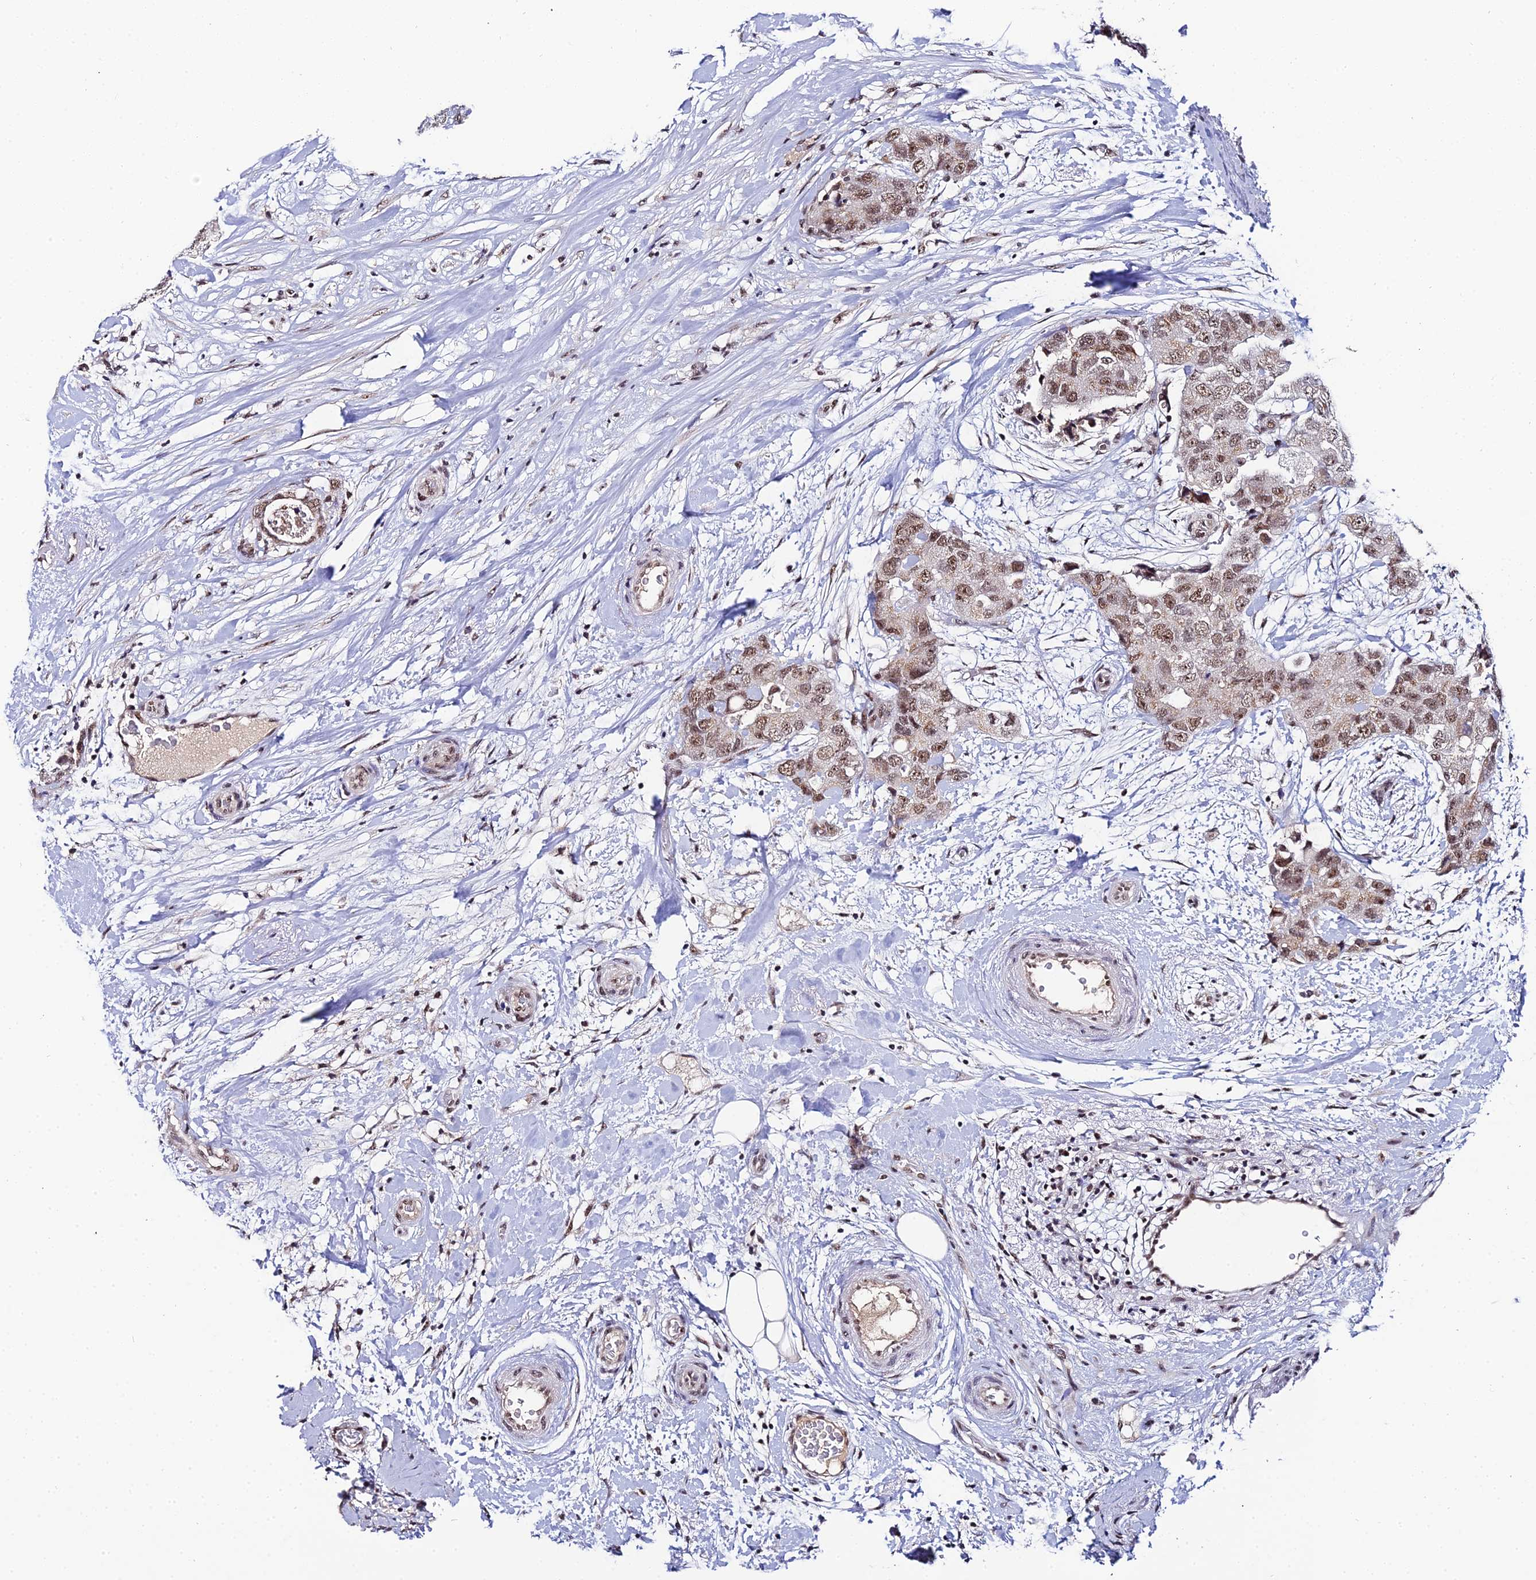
{"staining": {"intensity": "moderate", "quantity": ">75%", "location": "nuclear"}, "tissue": "breast cancer", "cell_type": "Tumor cells", "image_type": "cancer", "snomed": [{"axis": "morphology", "description": "Duct carcinoma"}, {"axis": "topography", "description": "Breast"}], "caption": "Moderate nuclear positivity for a protein is appreciated in approximately >75% of tumor cells of breast cancer using immunohistochemistry.", "gene": "EXOSC3", "patient": {"sex": "female", "age": 62}}